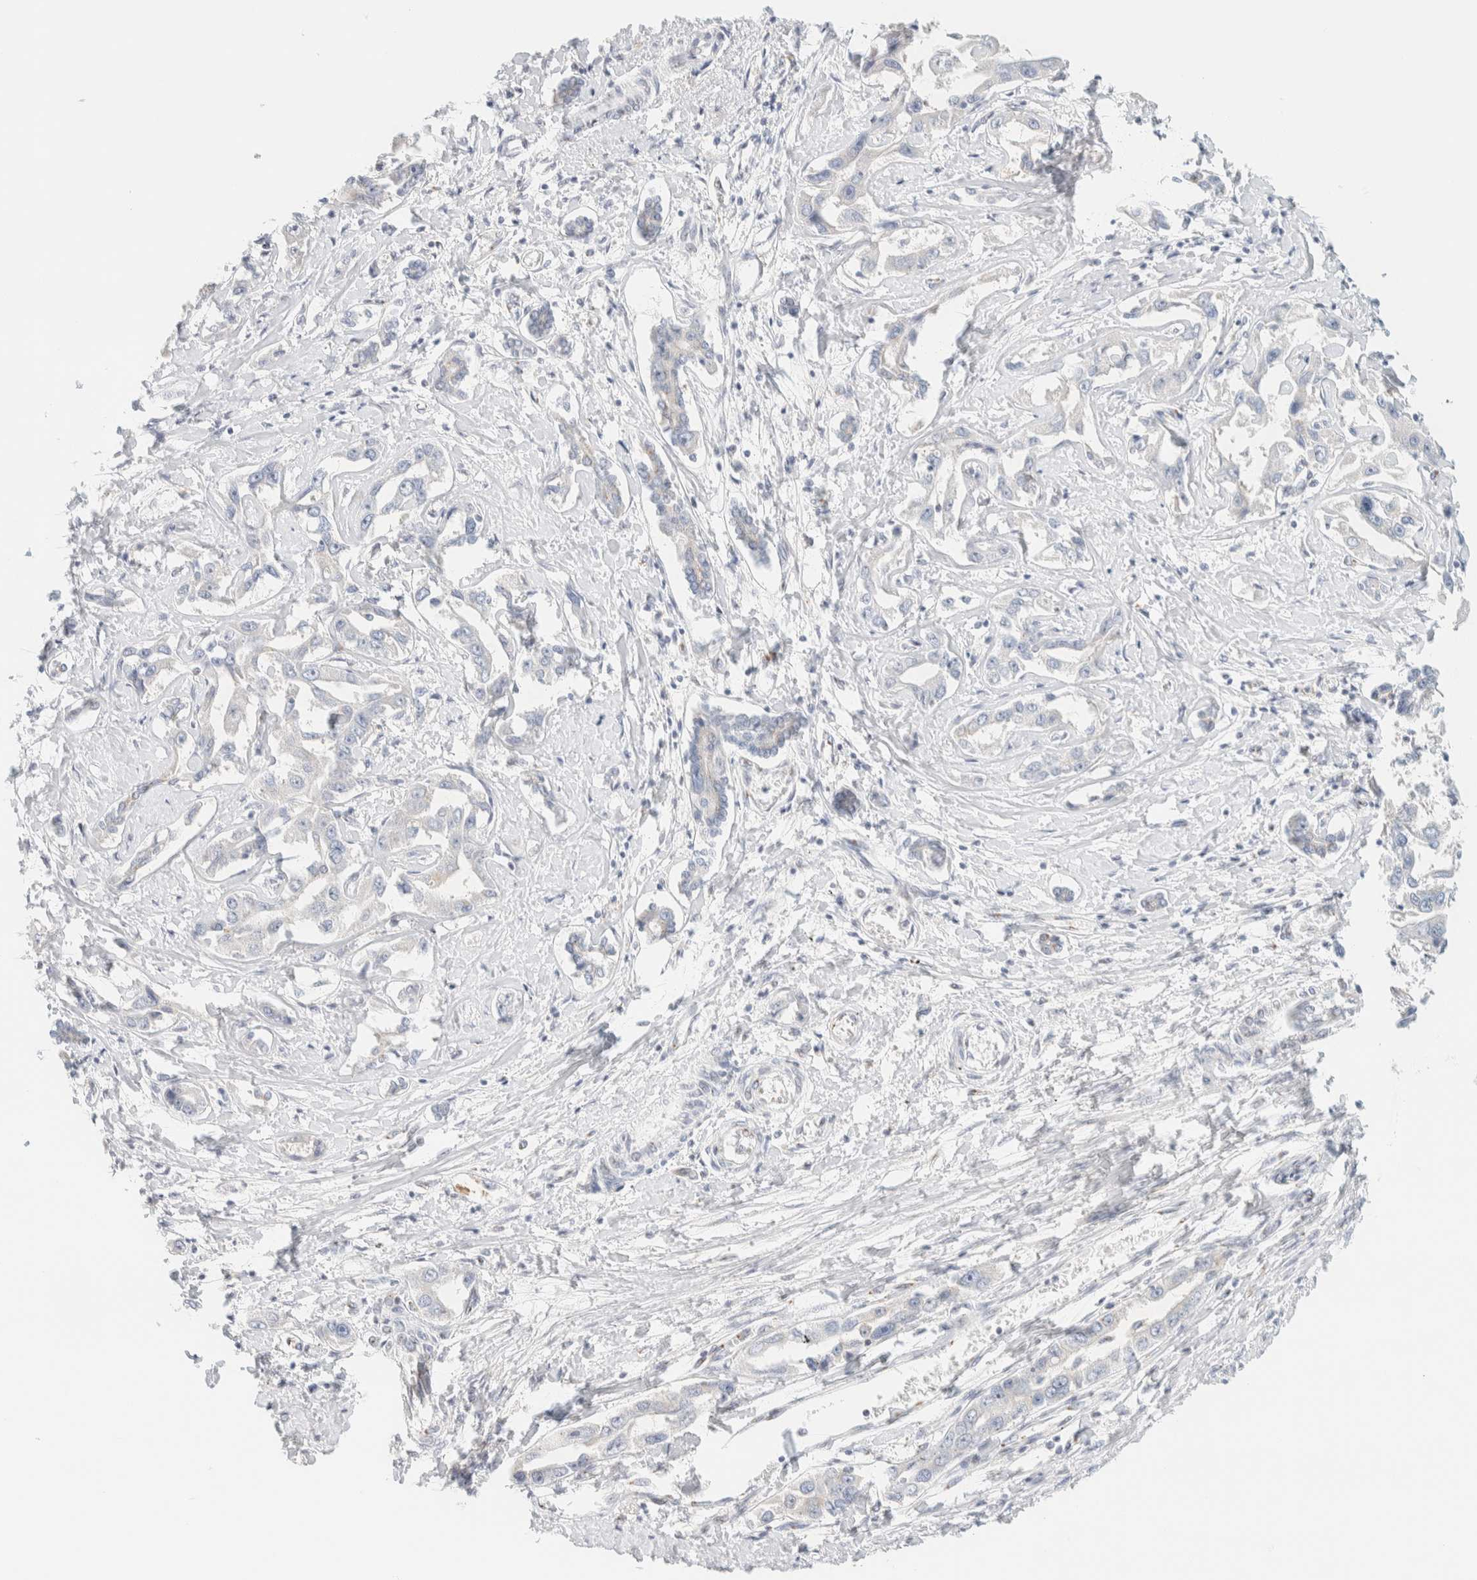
{"staining": {"intensity": "weak", "quantity": "25%-75%", "location": "cytoplasmic/membranous"}, "tissue": "liver cancer", "cell_type": "Tumor cells", "image_type": "cancer", "snomed": [{"axis": "morphology", "description": "Cholangiocarcinoma"}, {"axis": "topography", "description": "Liver"}], "caption": "A brown stain highlights weak cytoplasmic/membranous staining of a protein in human liver cholangiocarcinoma tumor cells. The staining was performed using DAB, with brown indicating positive protein expression. Nuclei are stained blue with hematoxylin.", "gene": "SPNS3", "patient": {"sex": "male", "age": 59}}